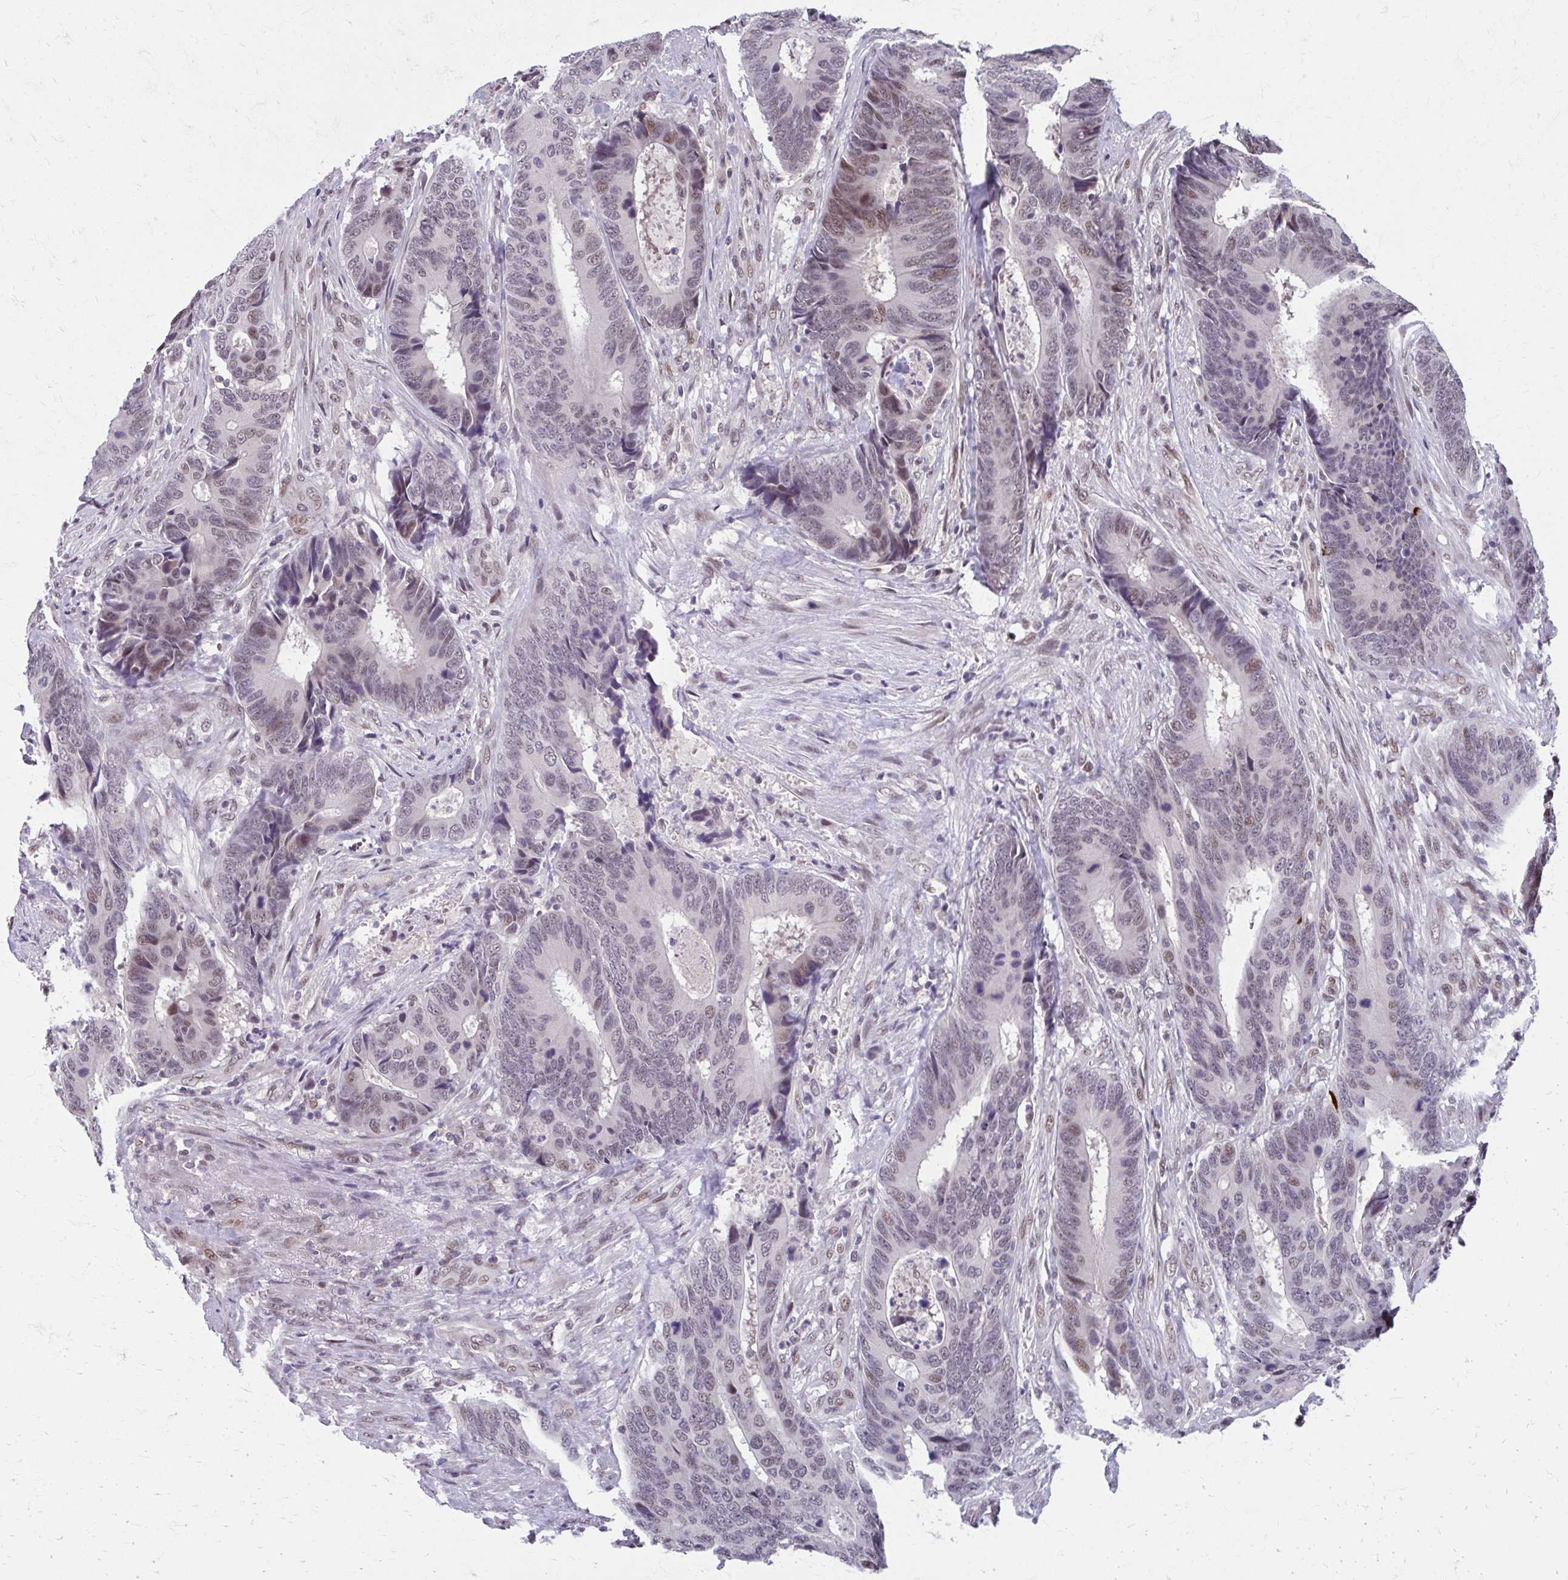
{"staining": {"intensity": "weak", "quantity": "25%-75%", "location": "nuclear"}, "tissue": "colorectal cancer", "cell_type": "Tumor cells", "image_type": "cancer", "snomed": [{"axis": "morphology", "description": "Adenocarcinoma, NOS"}, {"axis": "topography", "description": "Colon"}], "caption": "Colorectal cancer (adenocarcinoma) was stained to show a protein in brown. There is low levels of weak nuclear expression in about 25%-75% of tumor cells.", "gene": "SETBP1", "patient": {"sex": "male", "age": 87}}